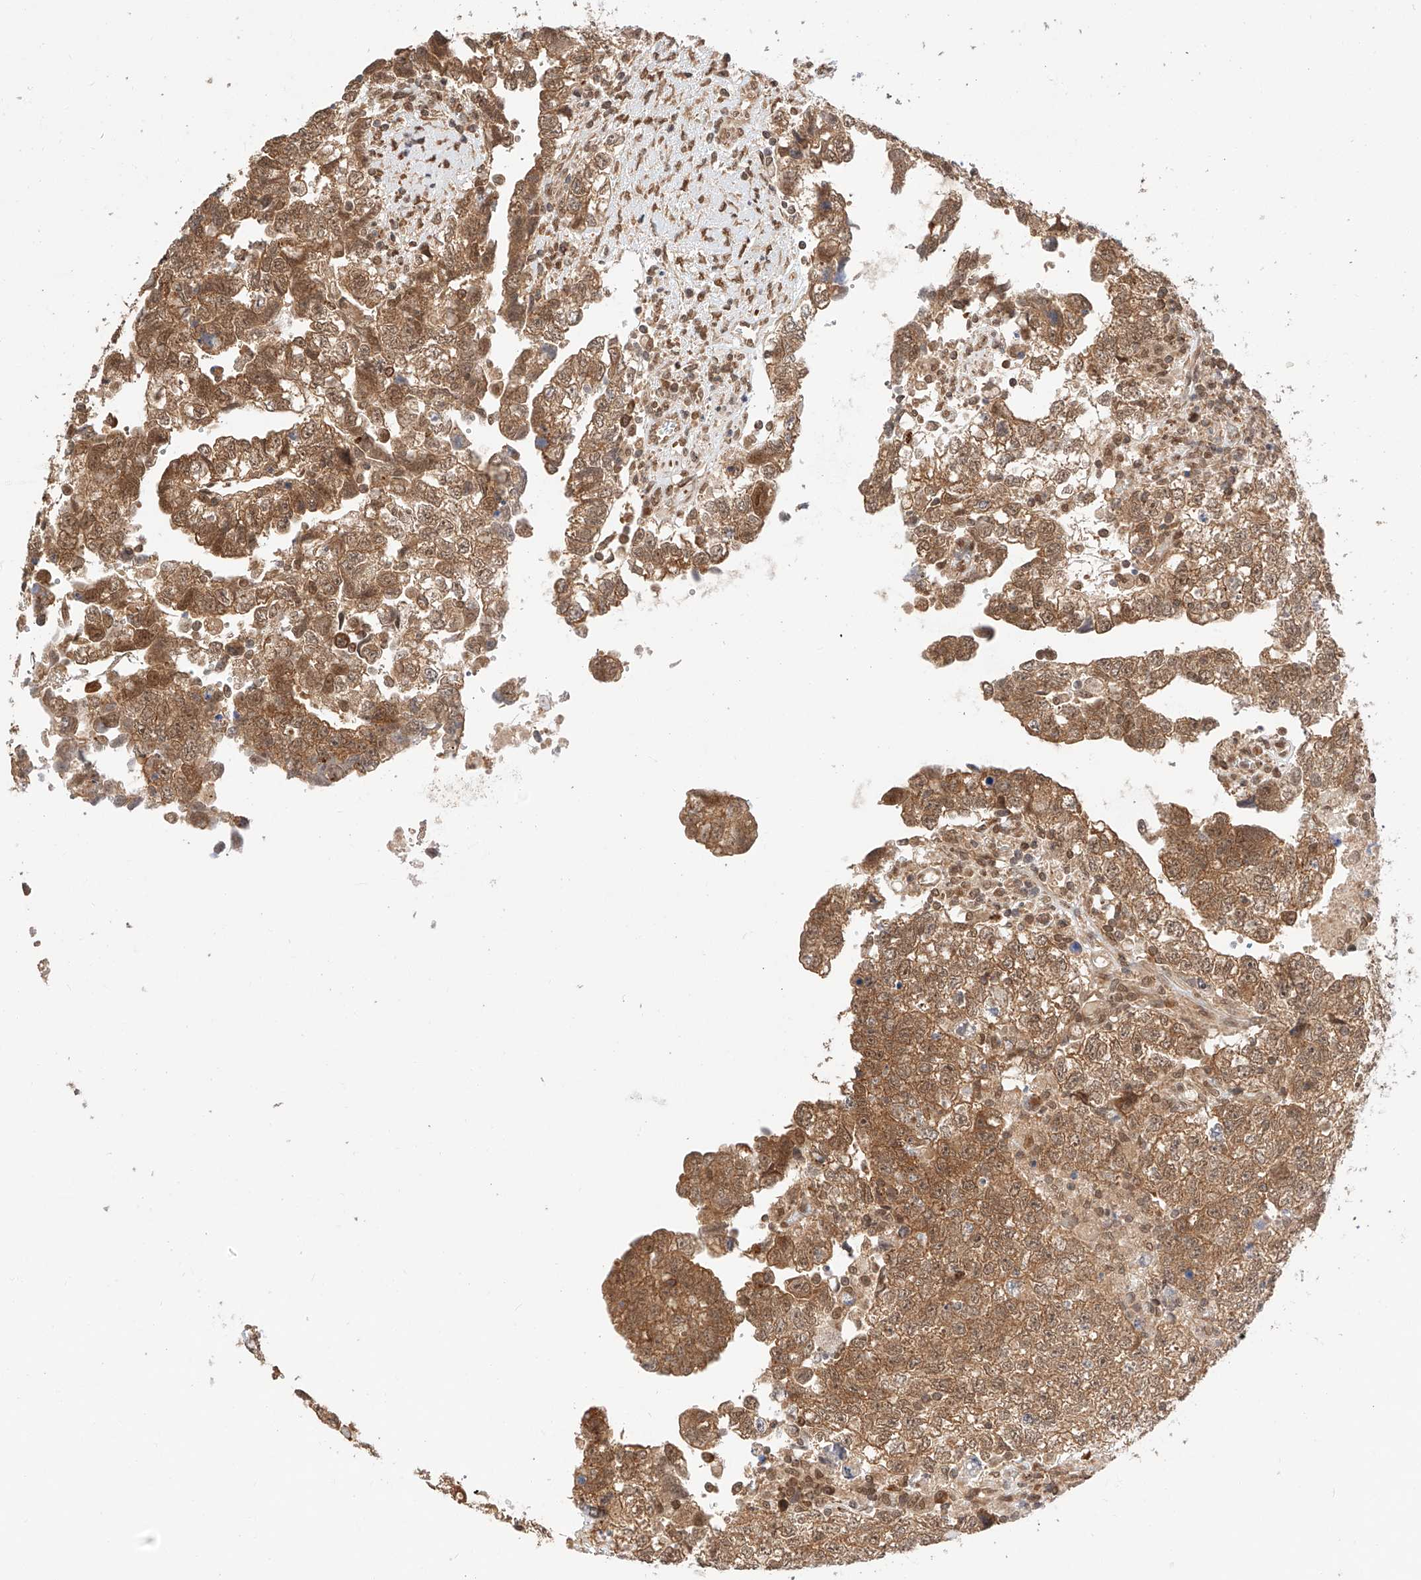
{"staining": {"intensity": "moderate", "quantity": ">75%", "location": "cytoplasmic/membranous,nuclear"}, "tissue": "testis cancer", "cell_type": "Tumor cells", "image_type": "cancer", "snomed": [{"axis": "morphology", "description": "Carcinoma, Embryonal, NOS"}, {"axis": "topography", "description": "Testis"}], "caption": "The photomicrograph reveals a brown stain indicating the presence of a protein in the cytoplasmic/membranous and nuclear of tumor cells in testis embryonal carcinoma.", "gene": "EIF4H", "patient": {"sex": "male", "age": 37}}